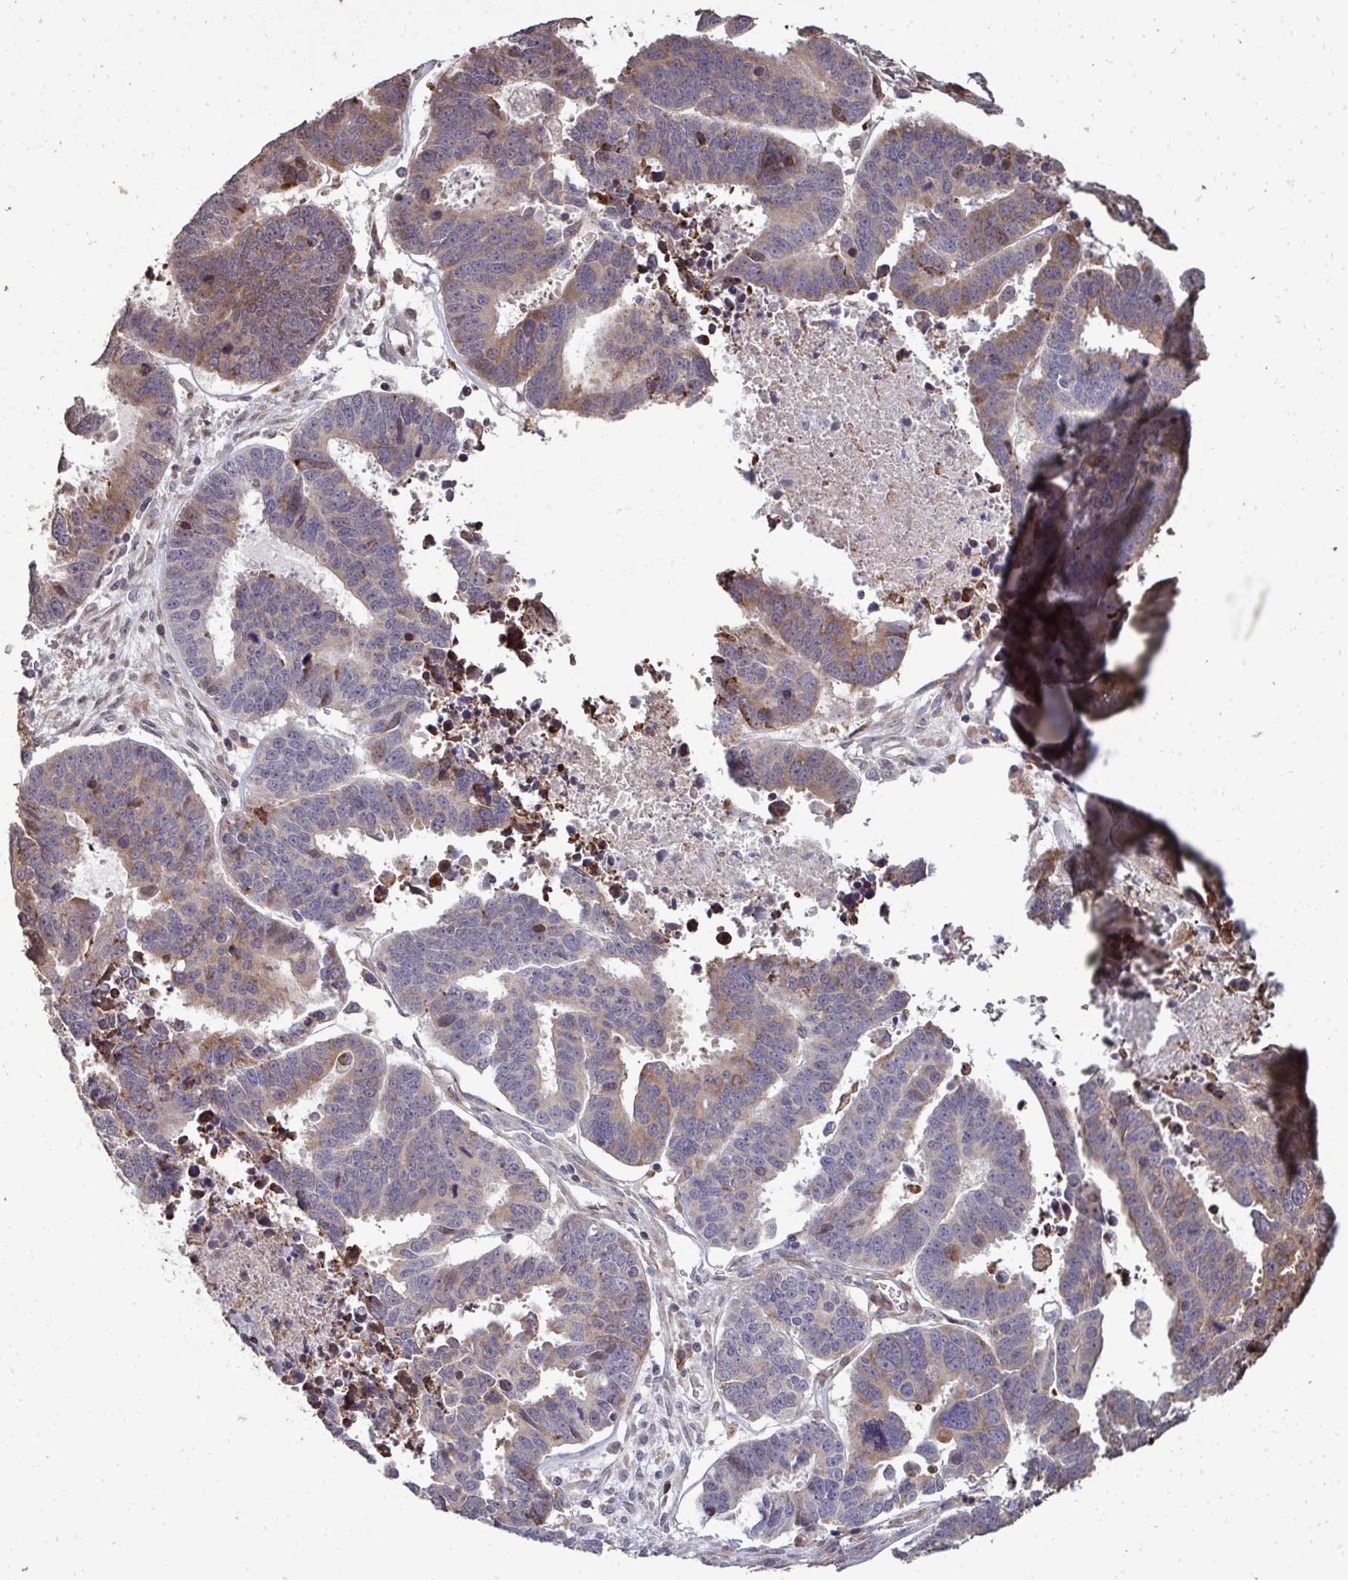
{"staining": {"intensity": "weak", "quantity": "25%-75%", "location": "cytoplasmic/membranous"}, "tissue": "ovarian cancer", "cell_type": "Tumor cells", "image_type": "cancer", "snomed": [{"axis": "morphology", "description": "Carcinoma, endometroid"}, {"axis": "morphology", "description": "Cystadenocarcinoma, serous, NOS"}, {"axis": "topography", "description": "Ovary"}], "caption": "Protein staining of serous cystadenocarcinoma (ovarian) tissue reveals weak cytoplasmic/membranous expression in approximately 25%-75% of tumor cells.", "gene": "FIBCD1", "patient": {"sex": "female", "age": 45}}